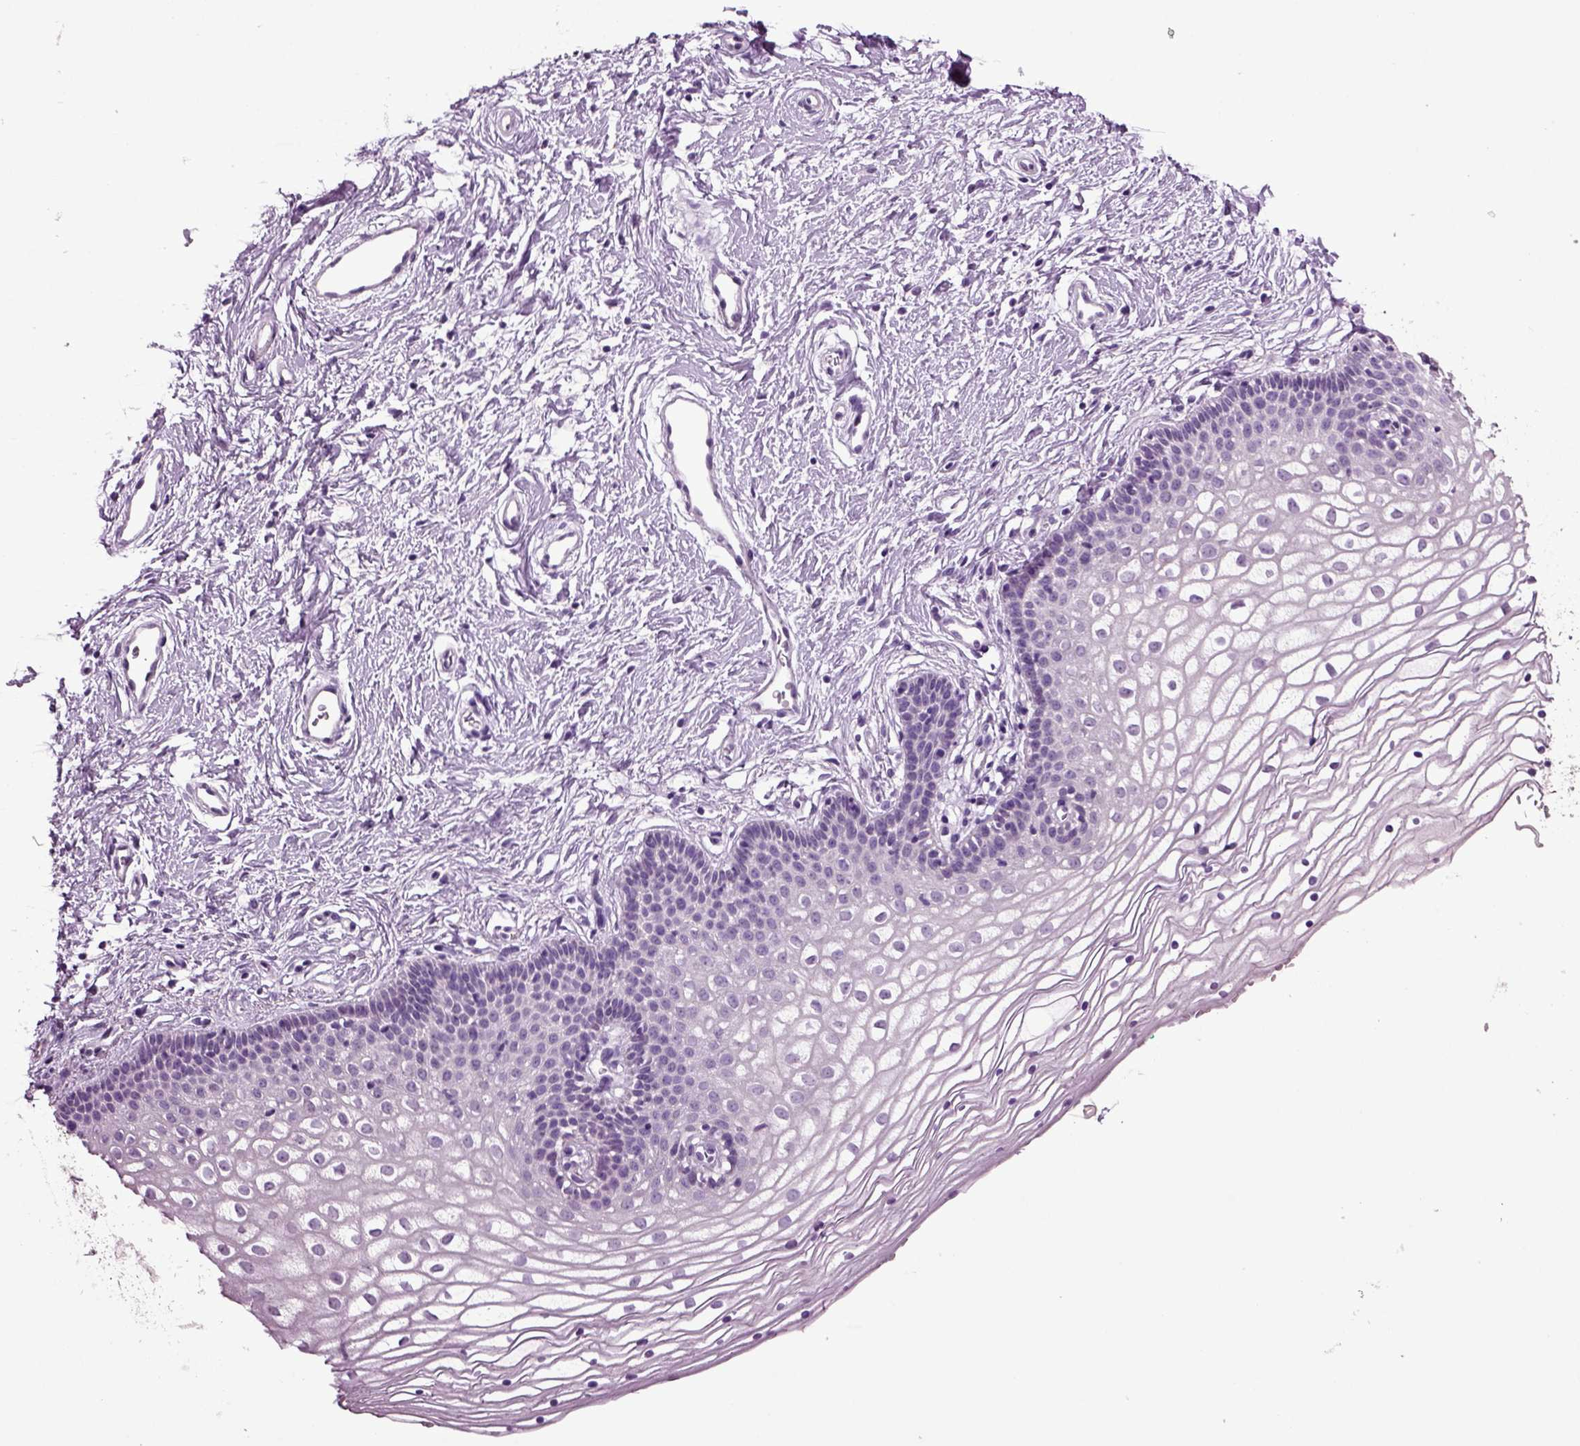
{"staining": {"intensity": "negative", "quantity": "none", "location": "none"}, "tissue": "vagina", "cell_type": "Squamous epithelial cells", "image_type": "normal", "snomed": [{"axis": "morphology", "description": "Normal tissue, NOS"}, {"axis": "topography", "description": "Vagina"}], "caption": "DAB immunohistochemical staining of unremarkable vagina displays no significant staining in squamous epithelial cells. (DAB IHC with hematoxylin counter stain).", "gene": "SLC17A6", "patient": {"sex": "female", "age": 36}}